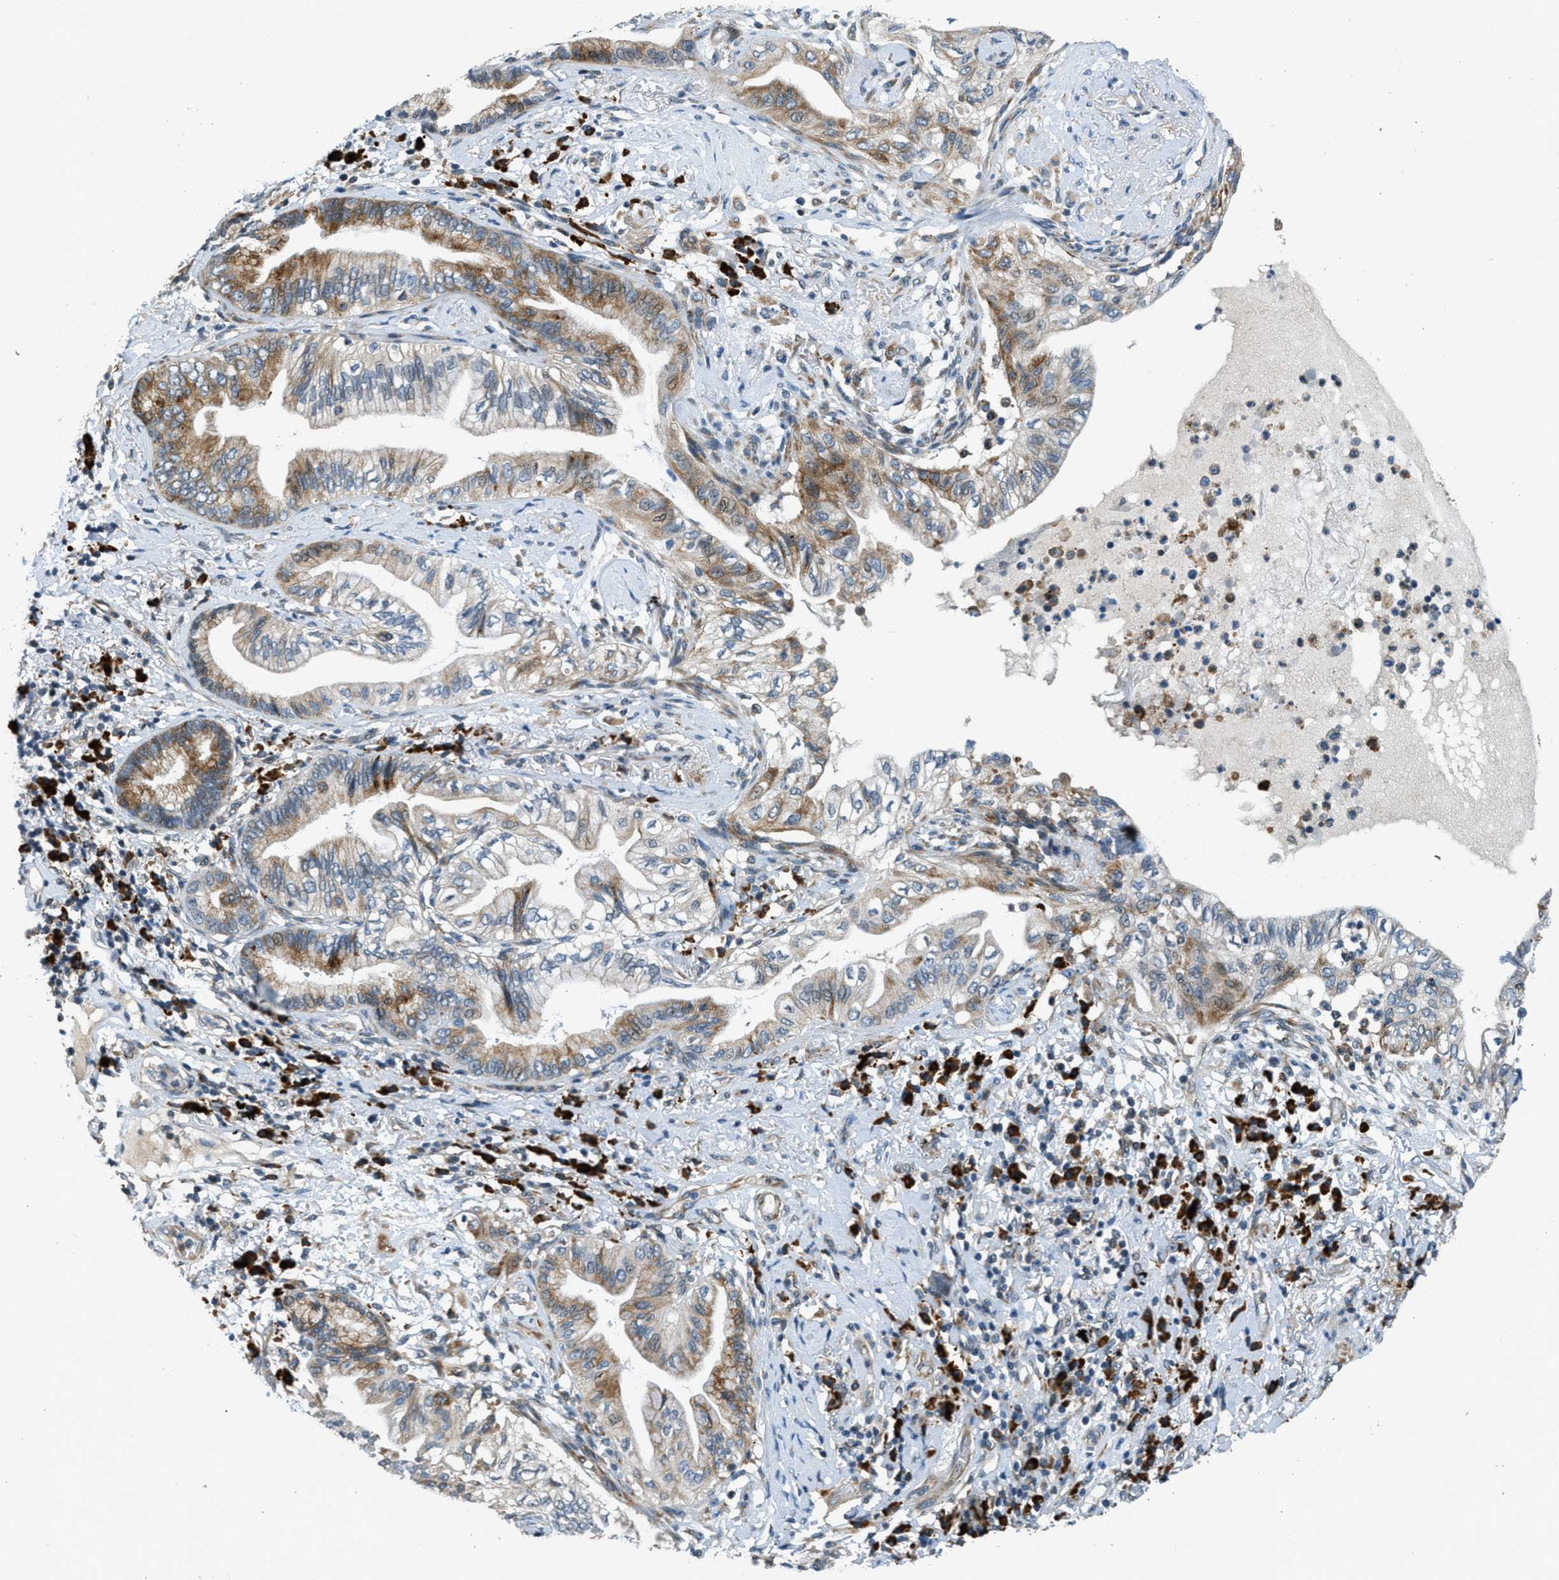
{"staining": {"intensity": "moderate", "quantity": "25%-75%", "location": "cytoplasmic/membranous"}, "tissue": "lung cancer", "cell_type": "Tumor cells", "image_type": "cancer", "snomed": [{"axis": "morphology", "description": "Normal tissue, NOS"}, {"axis": "morphology", "description": "Adenocarcinoma, NOS"}, {"axis": "topography", "description": "Bronchus"}, {"axis": "topography", "description": "Lung"}], "caption": "Immunohistochemical staining of human lung cancer exhibits moderate cytoplasmic/membranous protein positivity in approximately 25%-75% of tumor cells. Immunohistochemistry stains the protein of interest in brown and the nuclei are stained blue.", "gene": "HERC2", "patient": {"sex": "female", "age": 70}}